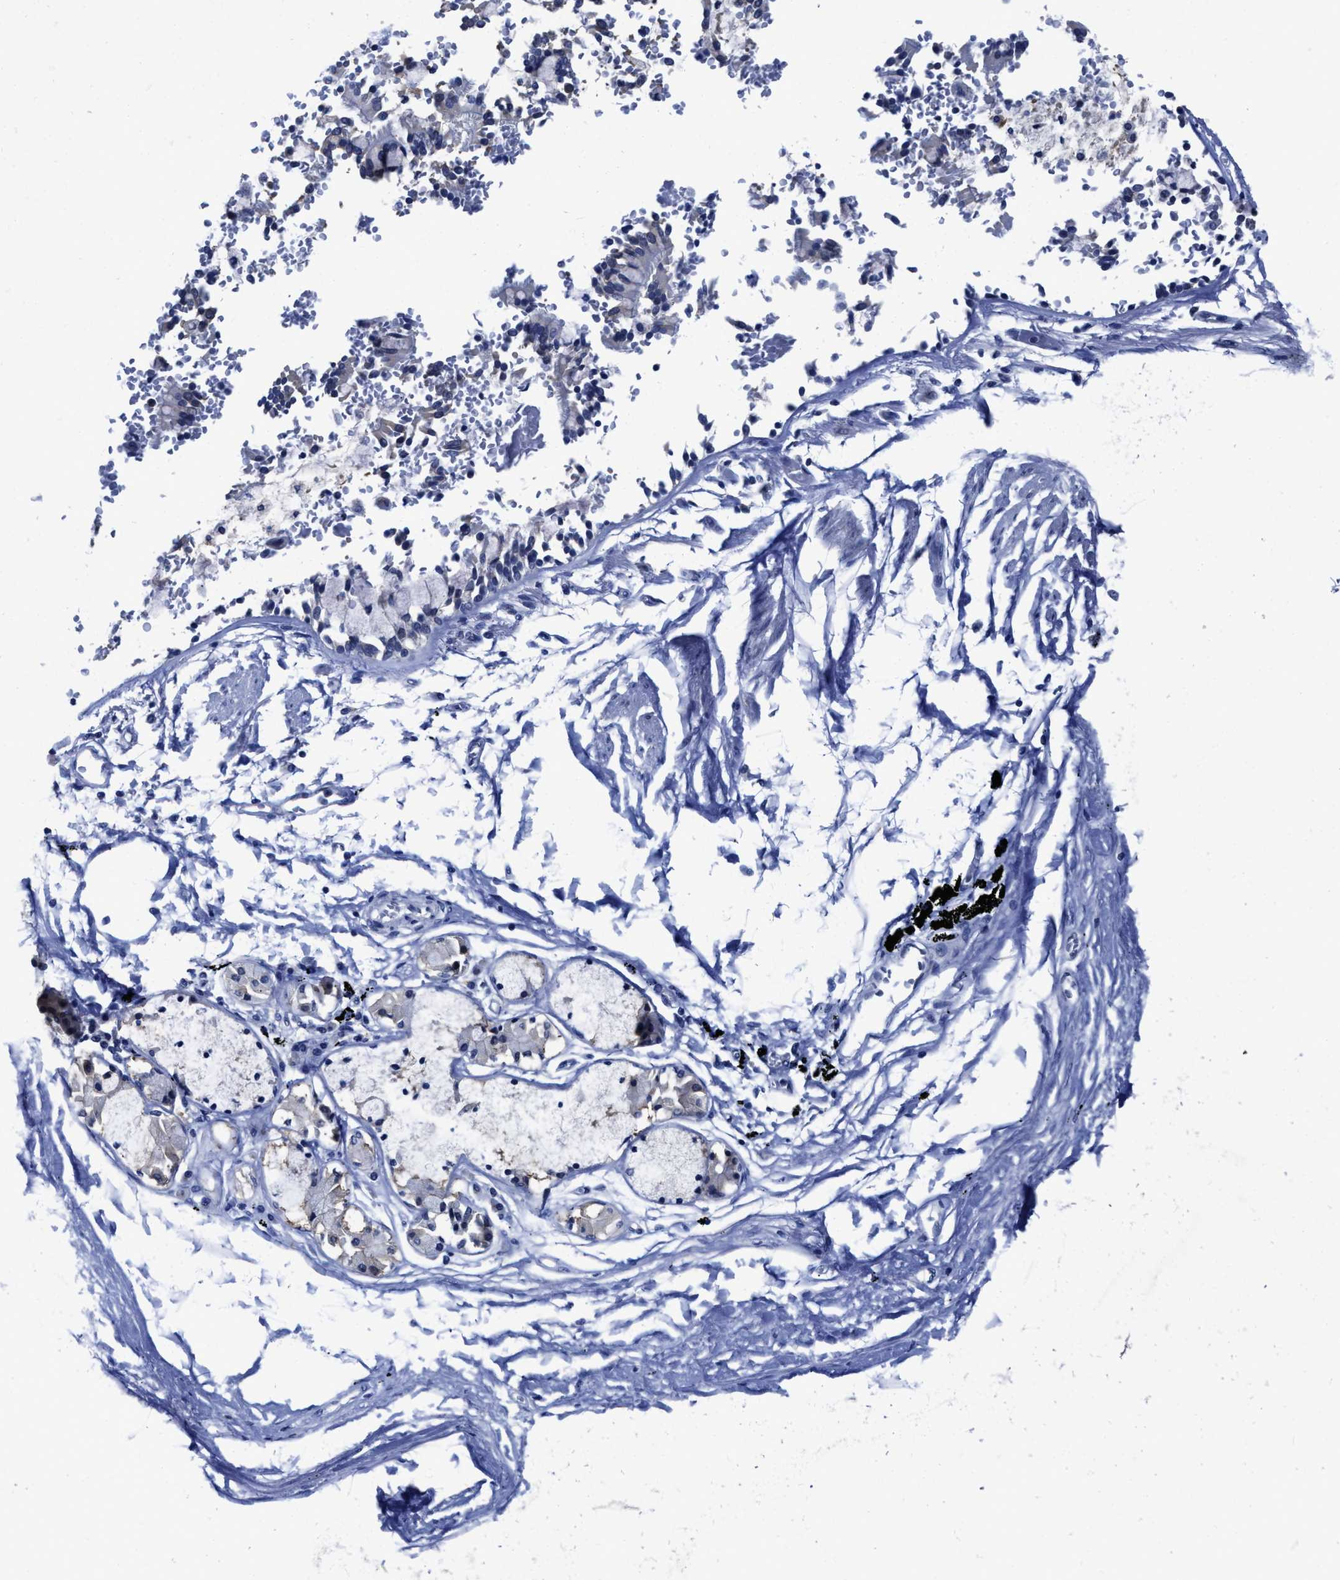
{"staining": {"intensity": "negative", "quantity": "none", "location": "none"}, "tissue": "soft tissue", "cell_type": "Fibroblasts", "image_type": "normal", "snomed": [{"axis": "morphology", "description": "Normal tissue, NOS"}, {"axis": "topography", "description": "Cartilage tissue"}, {"axis": "topography", "description": "Lung"}], "caption": "Soft tissue stained for a protein using immunohistochemistry (IHC) demonstrates no expression fibroblasts.", "gene": "HOOK1", "patient": {"sex": "female", "age": 77}}